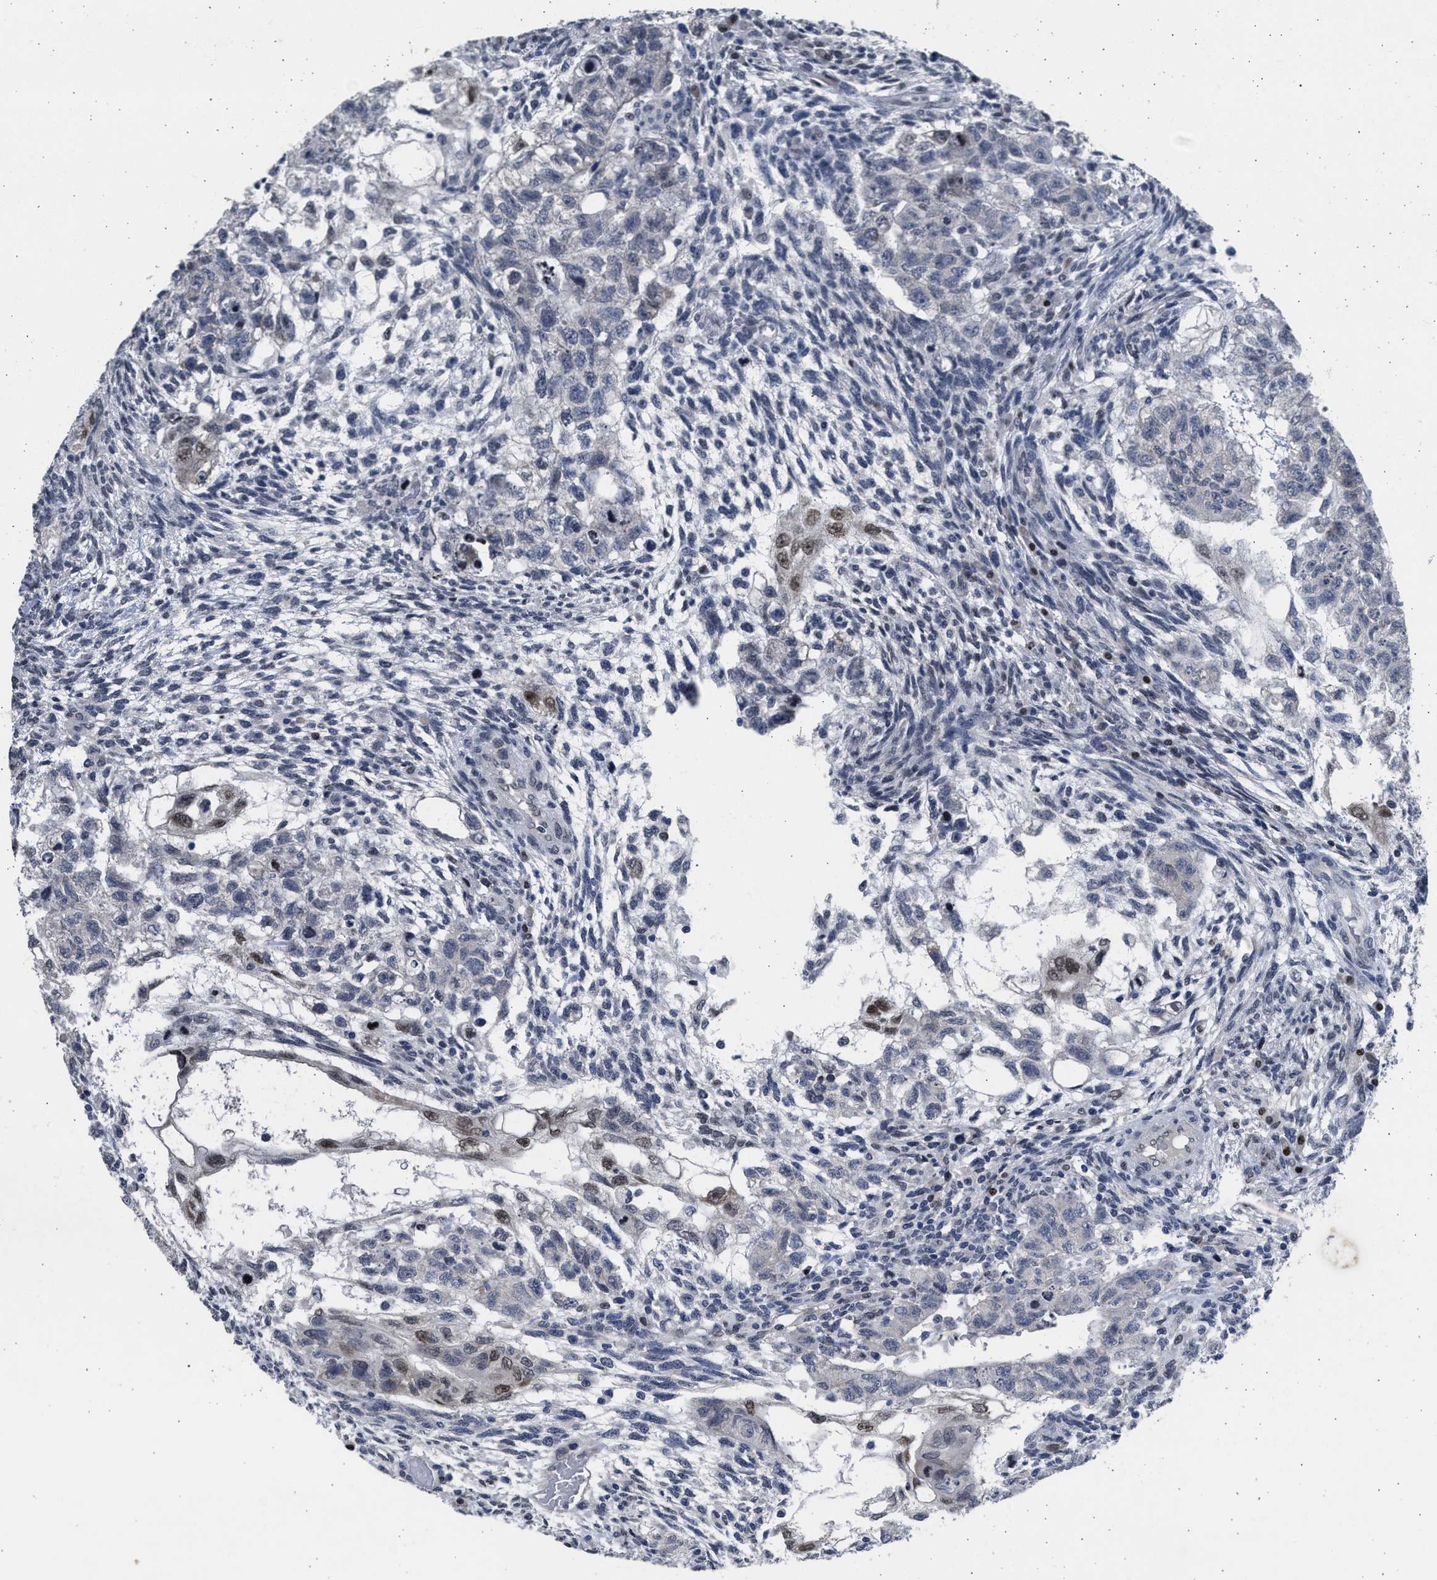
{"staining": {"intensity": "moderate", "quantity": "<25%", "location": "nuclear"}, "tissue": "testis cancer", "cell_type": "Tumor cells", "image_type": "cancer", "snomed": [{"axis": "morphology", "description": "Normal tissue, NOS"}, {"axis": "morphology", "description": "Carcinoma, Embryonal, NOS"}, {"axis": "topography", "description": "Testis"}], "caption": "Protein staining of testis cancer tissue demonstrates moderate nuclear positivity in about <25% of tumor cells.", "gene": "HMGN3", "patient": {"sex": "male", "age": 36}}